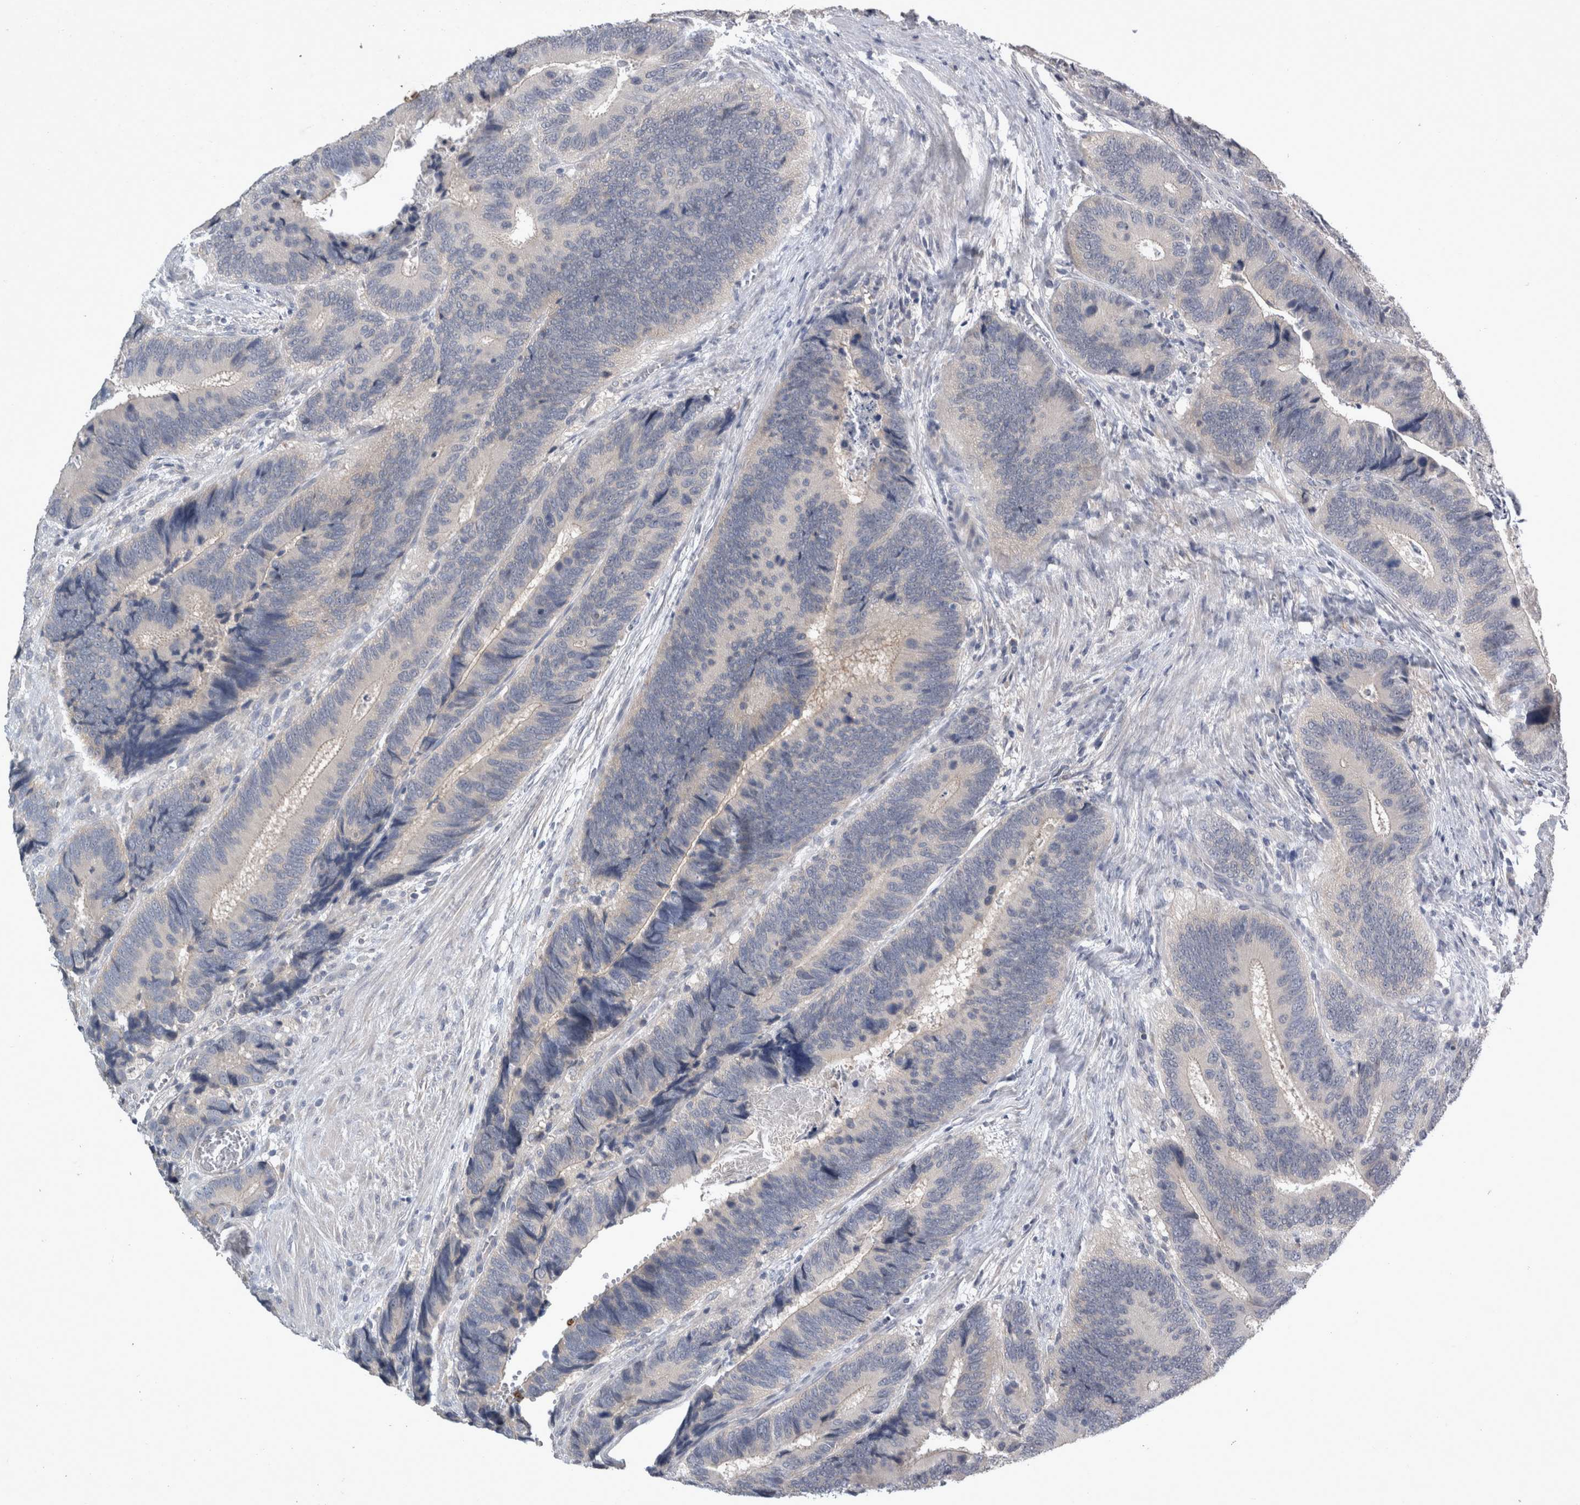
{"staining": {"intensity": "strong", "quantity": "<25%", "location": "cytoplasmic/membranous"}, "tissue": "colorectal cancer", "cell_type": "Tumor cells", "image_type": "cancer", "snomed": [{"axis": "morphology", "description": "Inflammation, NOS"}, {"axis": "morphology", "description": "Adenocarcinoma, NOS"}, {"axis": "topography", "description": "Colon"}], "caption": "The micrograph displays staining of colorectal adenocarcinoma, revealing strong cytoplasmic/membranous protein positivity (brown color) within tumor cells. Using DAB (3,3'-diaminobenzidine) (brown) and hematoxylin (blue) stains, captured at high magnification using brightfield microscopy.", "gene": "SLC22A11", "patient": {"sex": "male", "age": 72}}